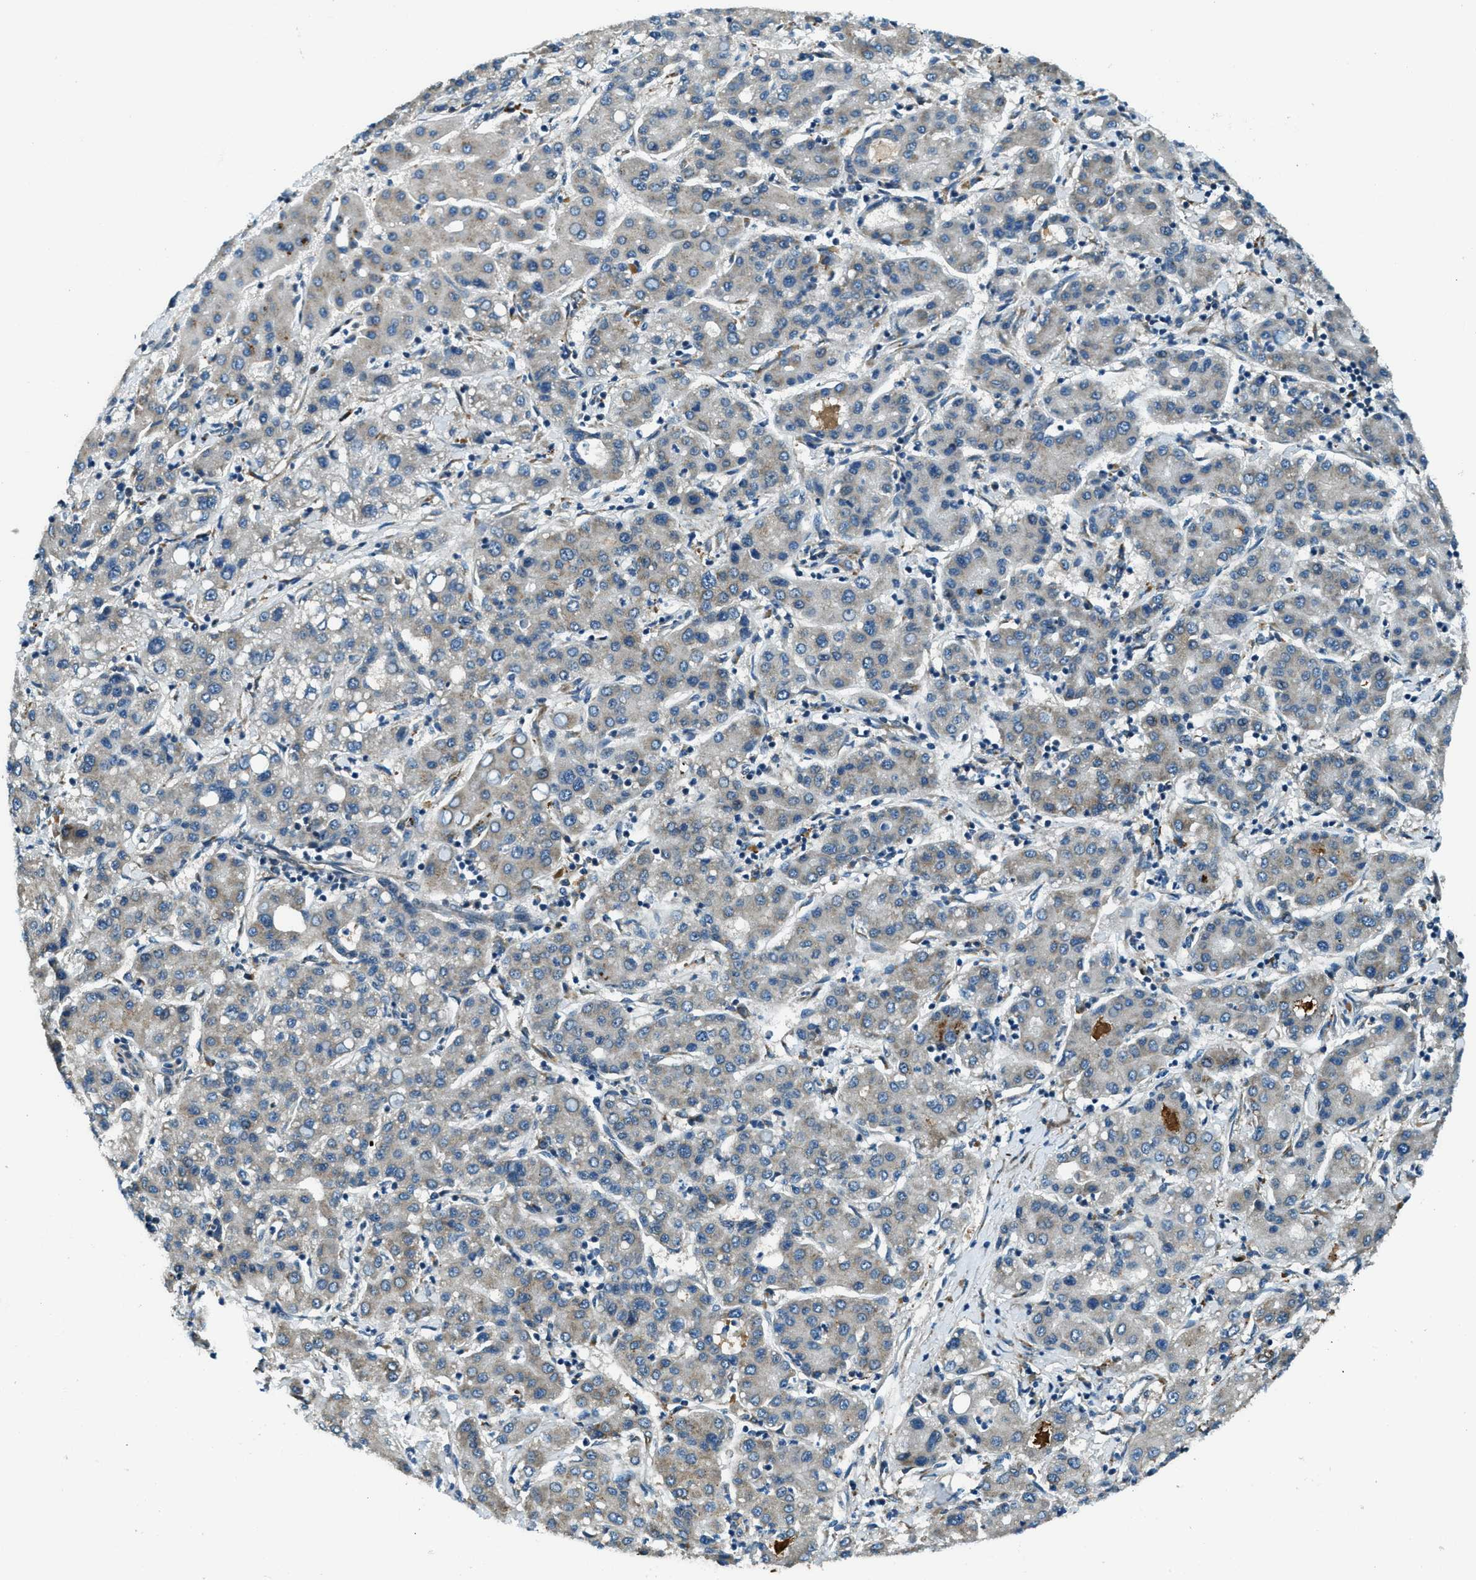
{"staining": {"intensity": "weak", "quantity": "25%-75%", "location": "cytoplasmic/membranous"}, "tissue": "liver cancer", "cell_type": "Tumor cells", "image_type": "cancer", "snomed": [{"axis": "morphology", "description": "Carcinoma, Hepatocellular, NOS"}, {"axis": "topography", "description": "Liver"}], "caption": "Immunohistochemistry (IHC) photomicrograph of neoplastic tissue: liver cancer stained using immunohistochemistry exhibits low levels of weak protein expression localized specifically in the cytoplasmic/membranous of tumor cells, appearing as a cytoplasmic/membranous brown color.", "gene": "GINM1", "patient": {"sex": "male", "age": 65}}